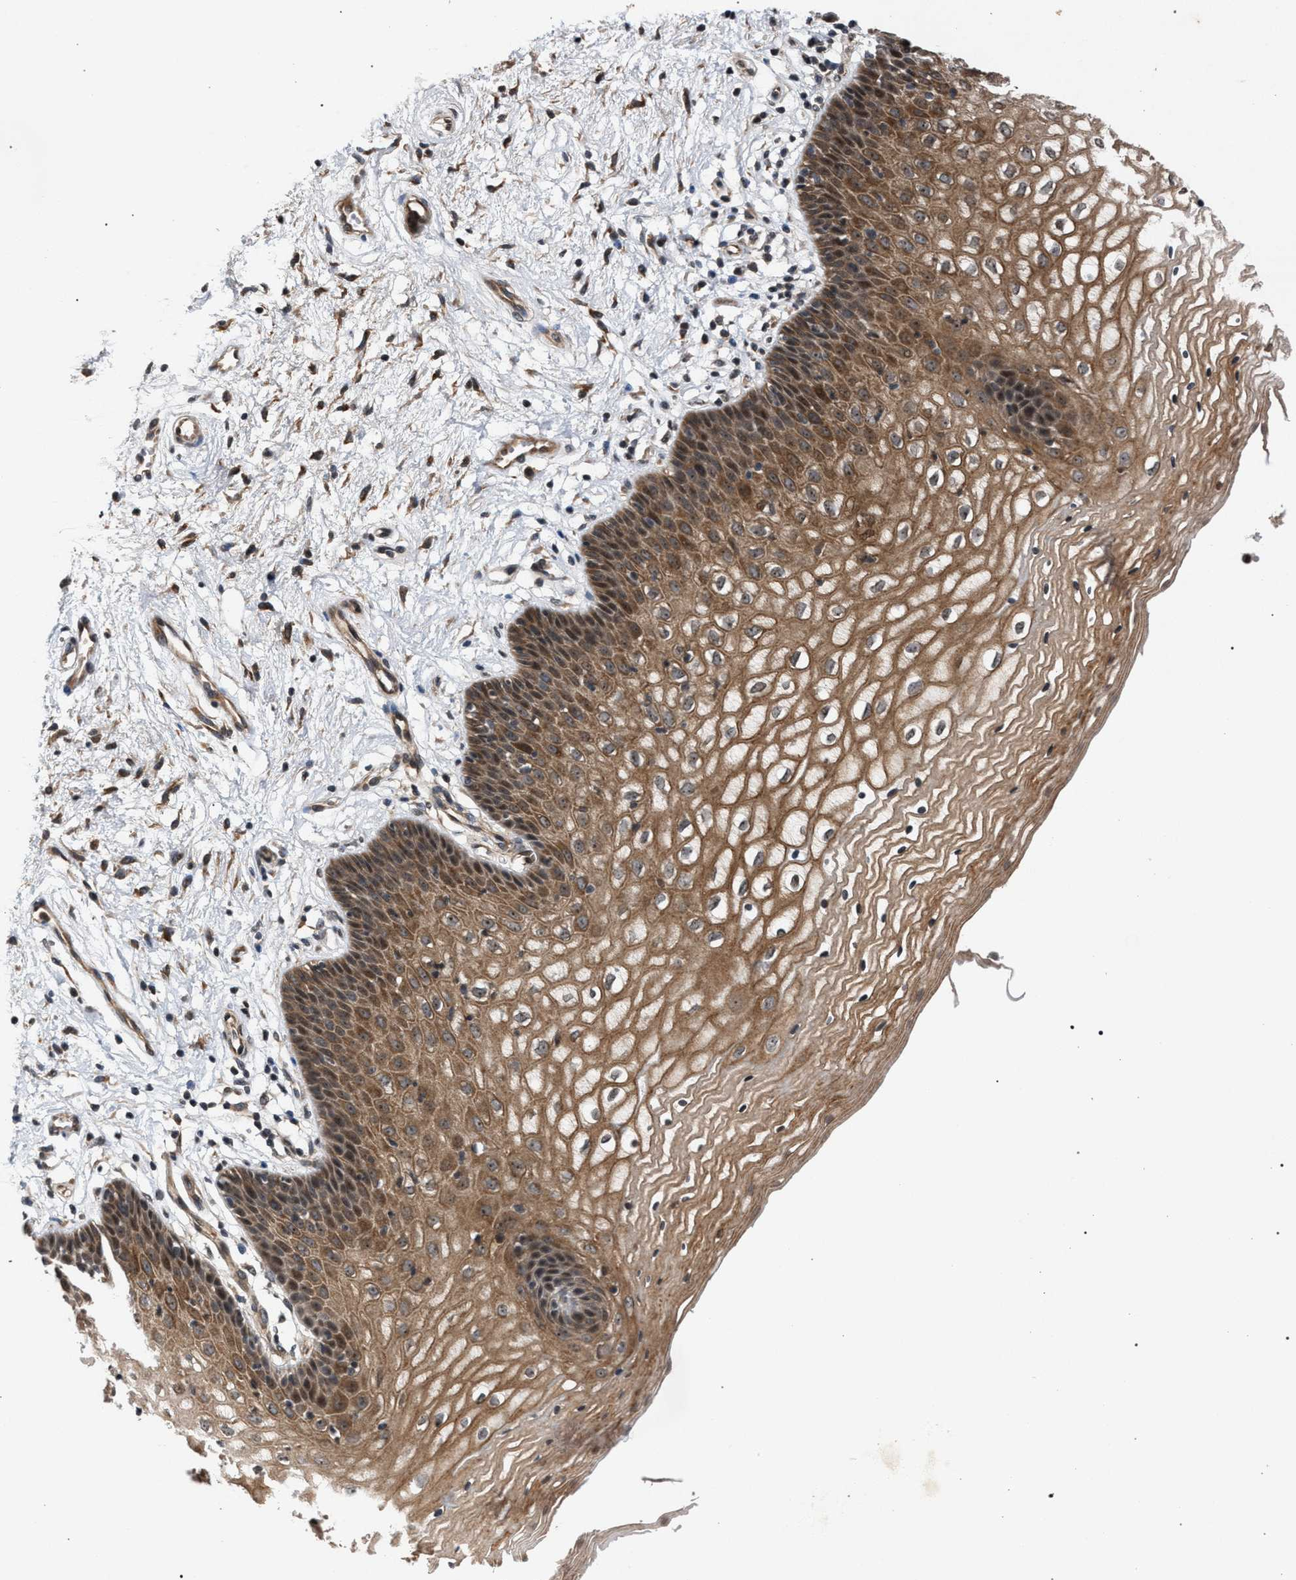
{"staining": {"intensity": "moderate", "quantity": ">75%", "location": "cytoplasmic/membranous"}, "tissue": "vagina", "cell_type": "Squamous epithelial cells", "image_type": "normal", "snomed": [{"axis": "morphology", "description": "Normal tissue, NOS"}, {"axis": "topography", "description": "Vagina"}], "caption": "High-magnification brightfield microscopy of unremarkable vagina stained with DAB (brown) and counterstained with hematoxylin (blue). squamous epithelial cells exhibit moderate cytoplasmic/membranous staining is identified in approximately>75% of cells.", "gene": "IRAK4", "patient": {"sex": "female", "age": 34}}